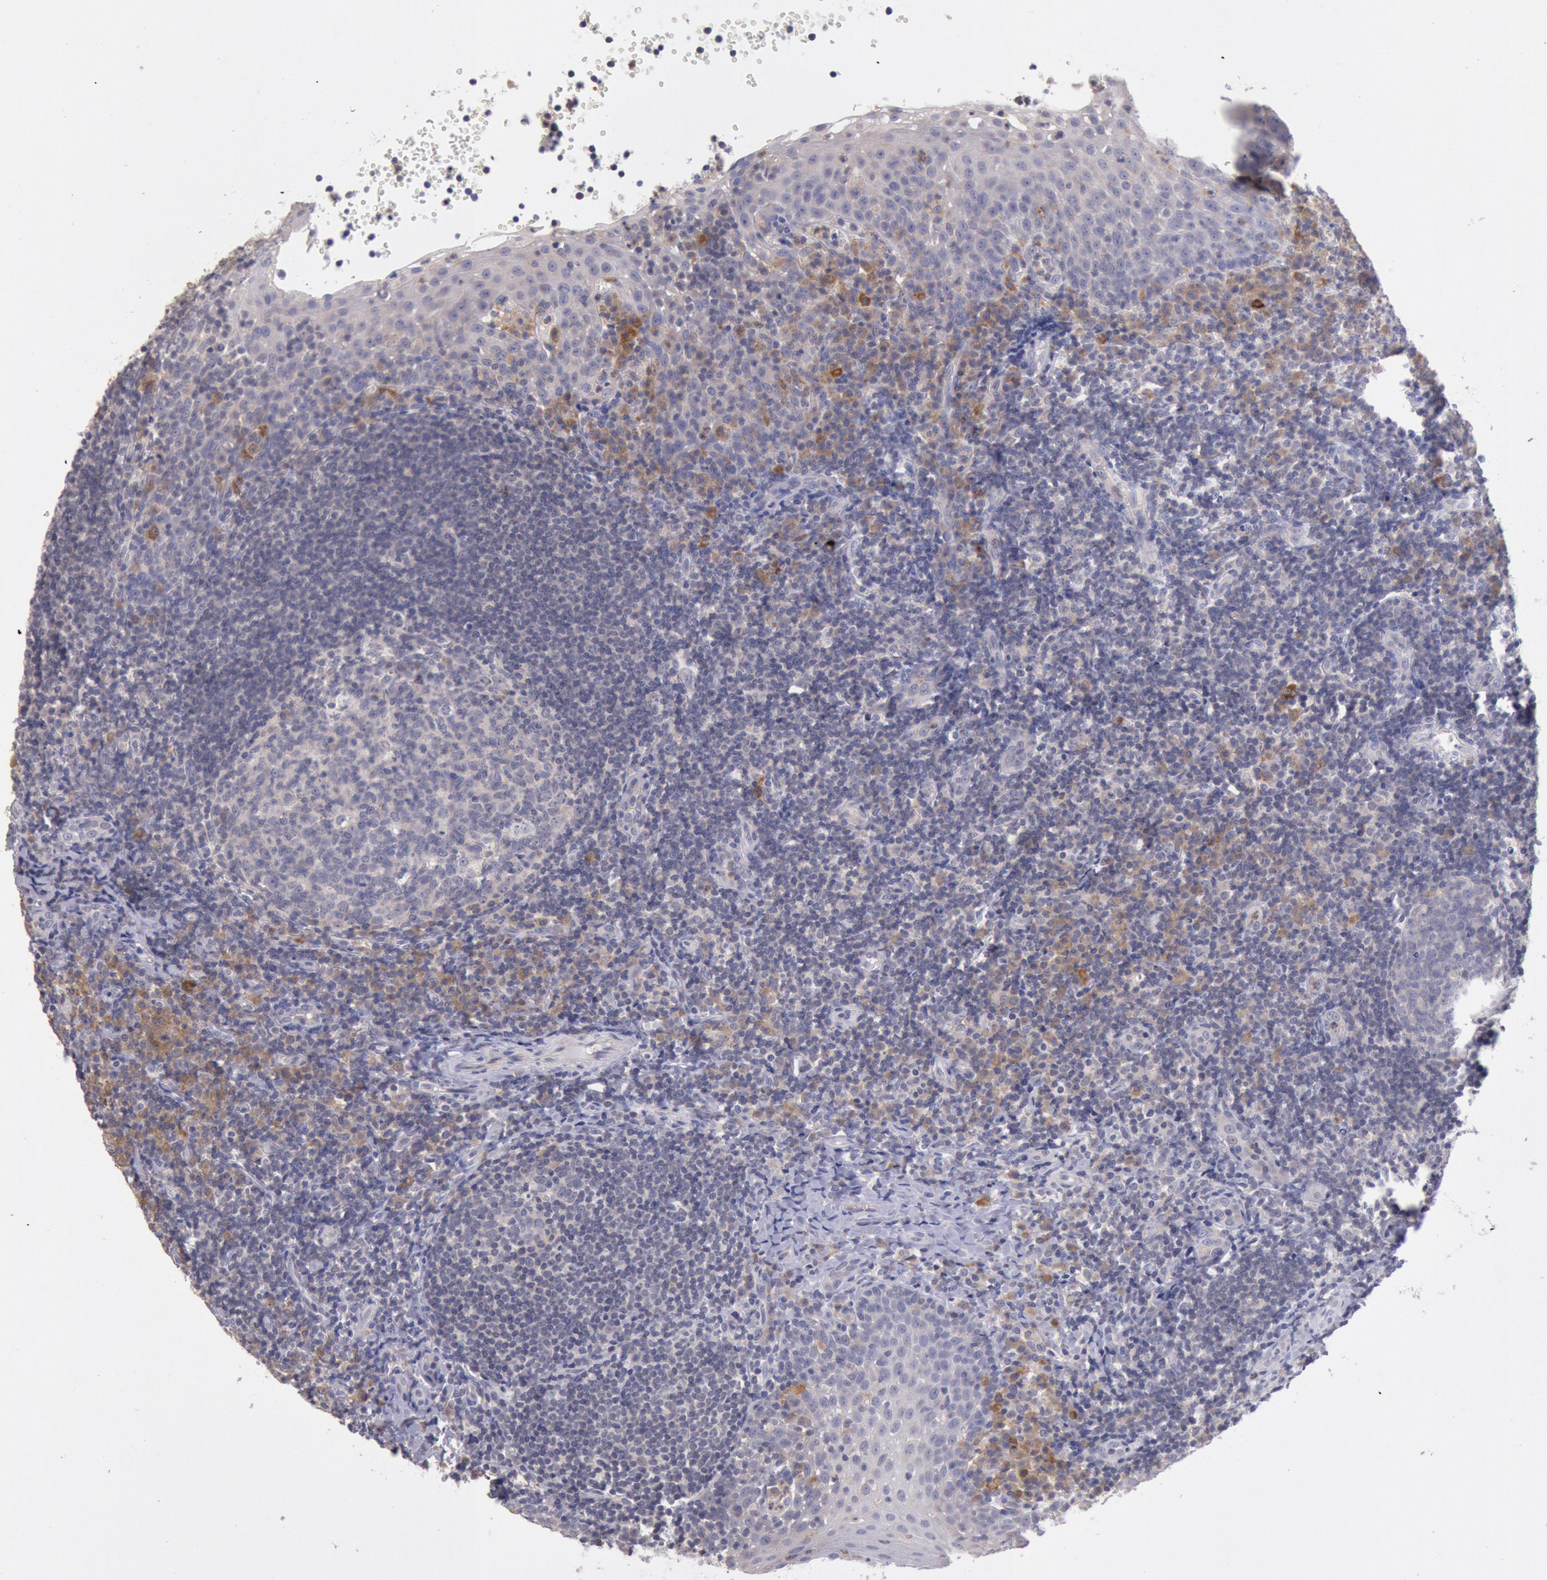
{"staining": {"intensity": "weak", "quantity": ">75%", "location": "cytoplasmic/membranous"}, "tissue": "tonsil", "cell_type": "Germinal center cells", "image_type": "normal", "snomed": [{"axis": "morphology", "description": "Normal tissue, NOS"}, {"axis": "topography", "description": "Tonsil"}], "caption": "Immunohistochemical staining of benign tonsil displays low levels of weak cytoplasmic/membranous positivity in about >75% of germinal center cells.", "gene": "GAL3ST1", "patient": {"sex": "female", "age": 40}}